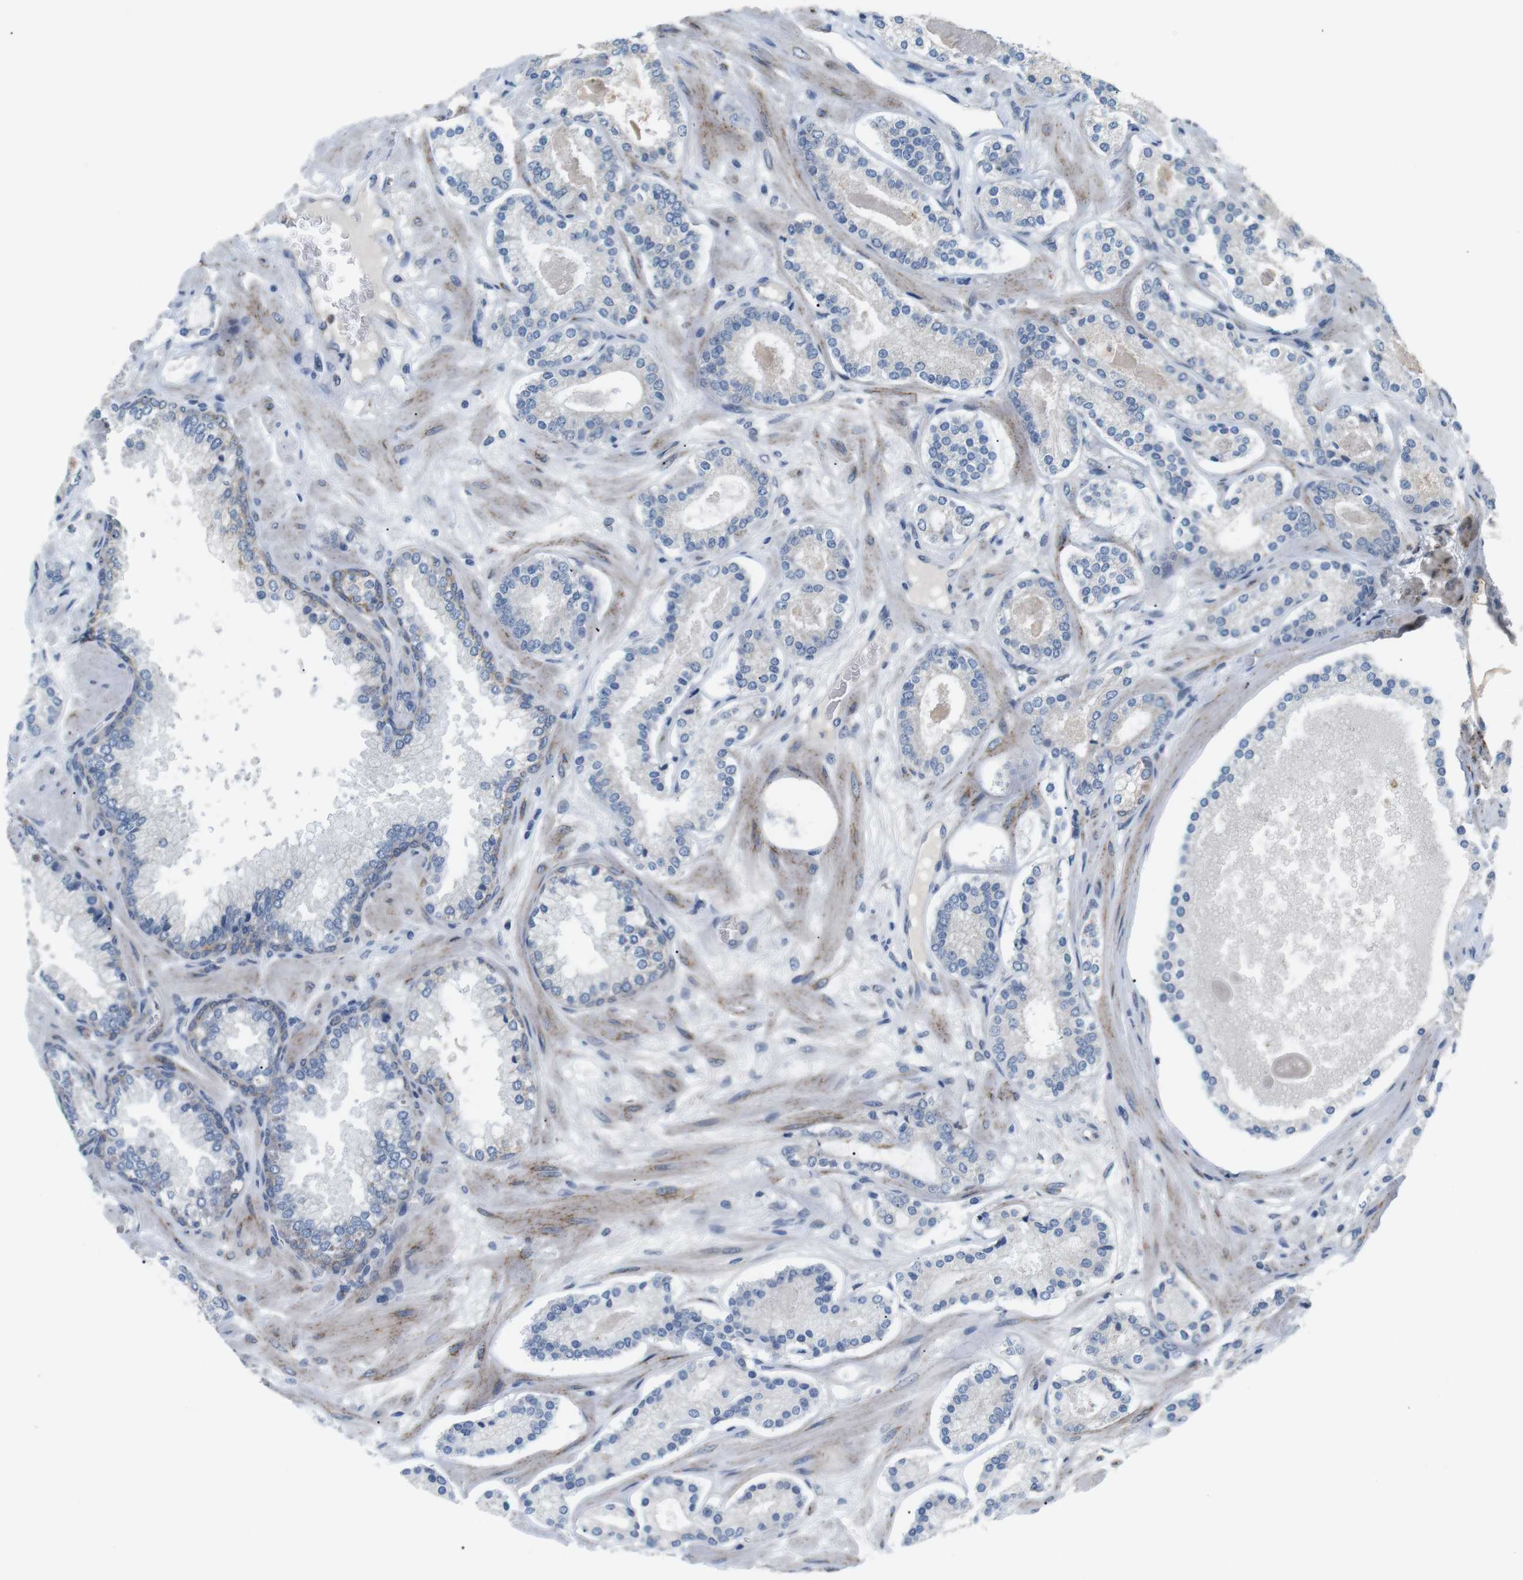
{"staining": {"intensity": "negative", "quantity": "none", "location": "none"}, "tissue": "prostate cancer", "cell_type": "Tumor cells", "image_type": "cancer", "snomed": [{"axis": "morphology", "description": "Adenocarcinoma, Low grade"}, {"axis": "topography", "description": "Prostate"}], "caption": "Immunohistochemistry of human prostate cancer shows no staining in tumor cells. (DAB IHC with hematoxylin counter stain).", "gene": "CD300E", "patient": {"sex": "male", "age": 63}}